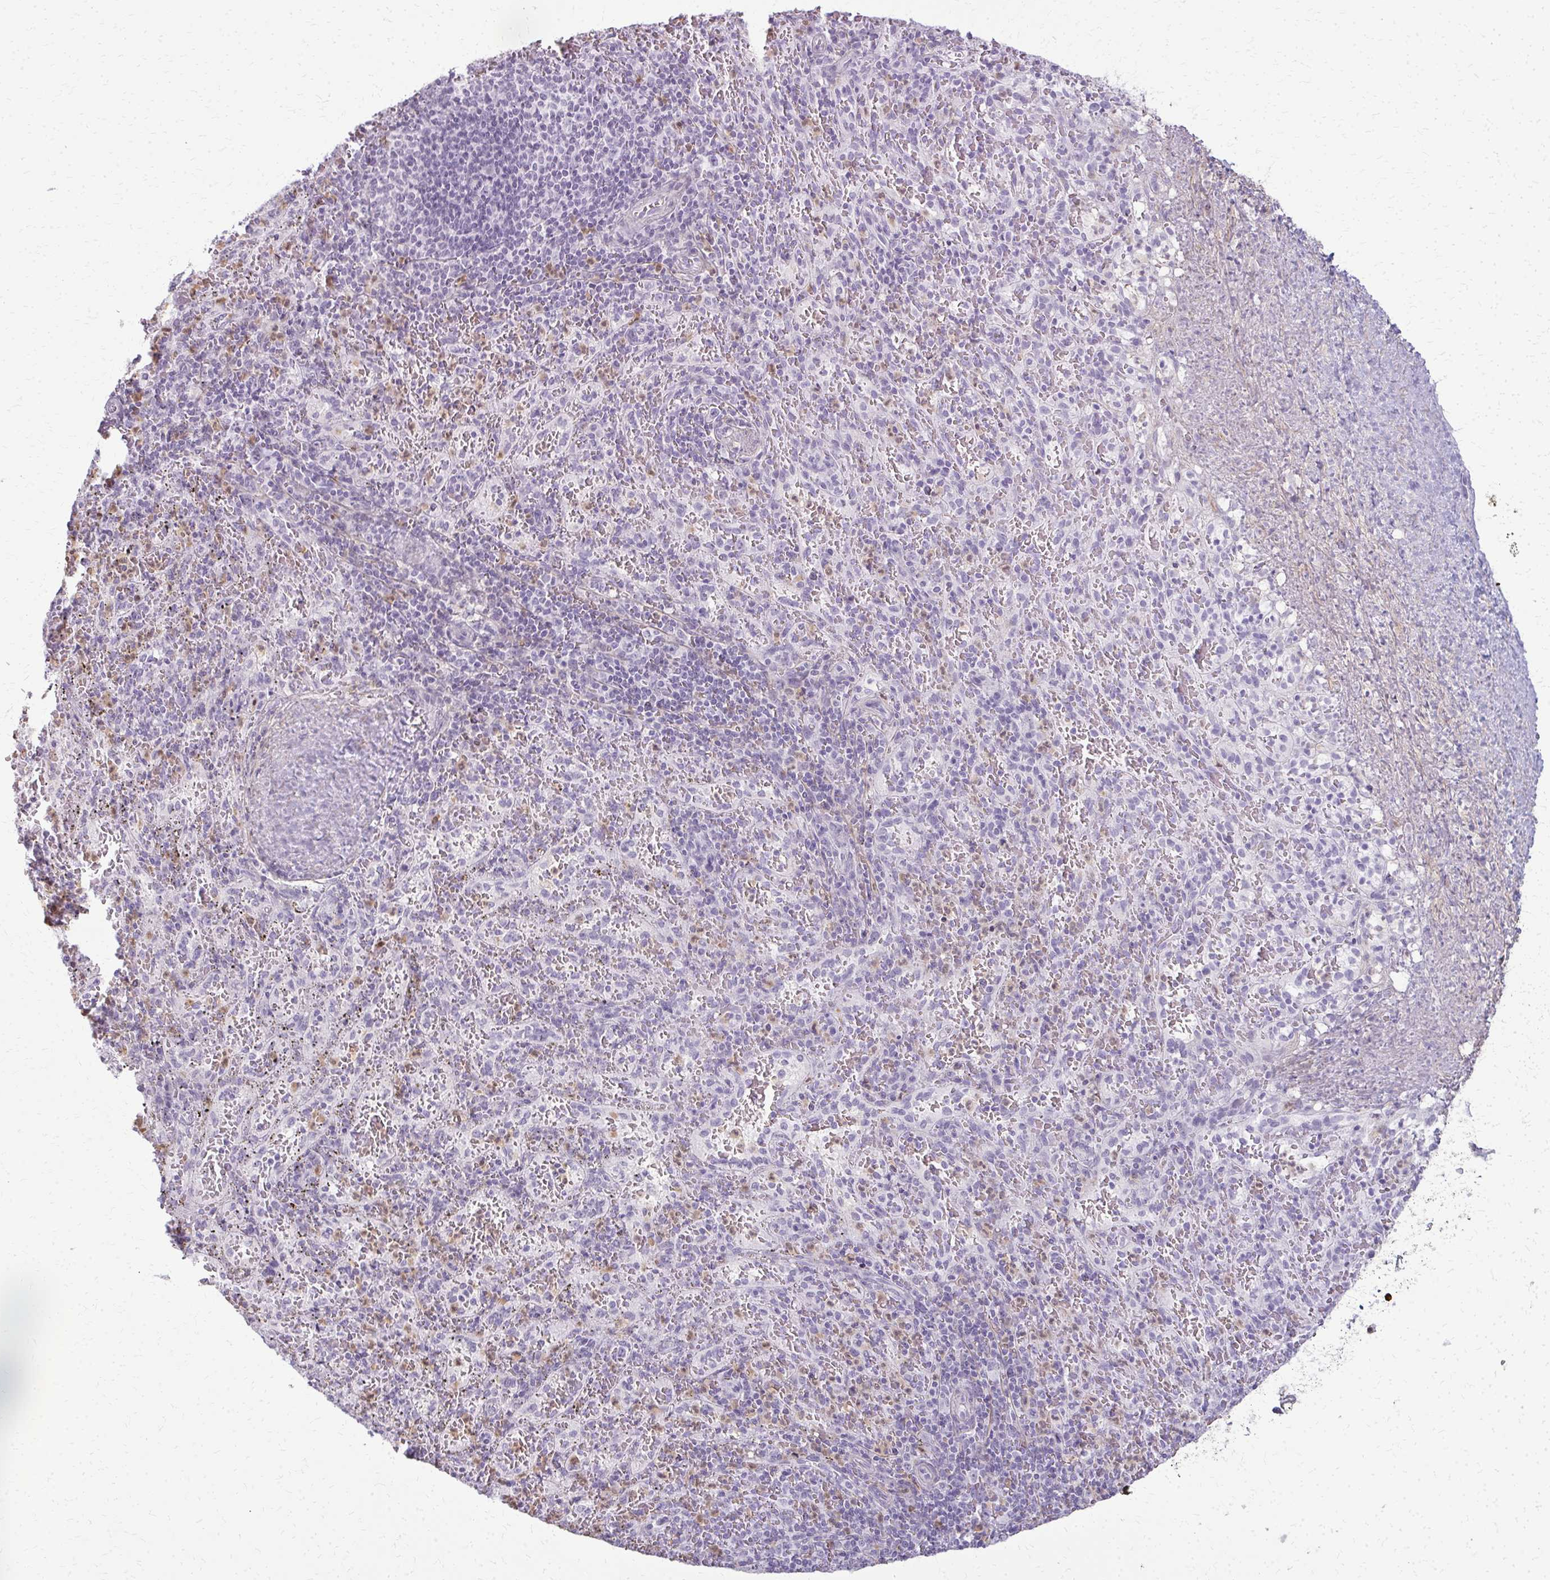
{"staining": {"intensity": "negative", "quantity": "none", "location": "none"}, "tissue": "spleen", "cell_type": "Cells in red pulp", "image_type": "normal", "snomed": [{"axis": "morphology", "description": "Normal tissue, NOS"}, {"axis": "topography", "description": "Spleen"}], "caption": "Immunohistochemistry (IHC) micrograph of normal spleen: human spleen stained with DAB displays no significant protein expression in cells in red pulp.", "gene": "CA3", "patient": {"sex": "male", "age": 57}}